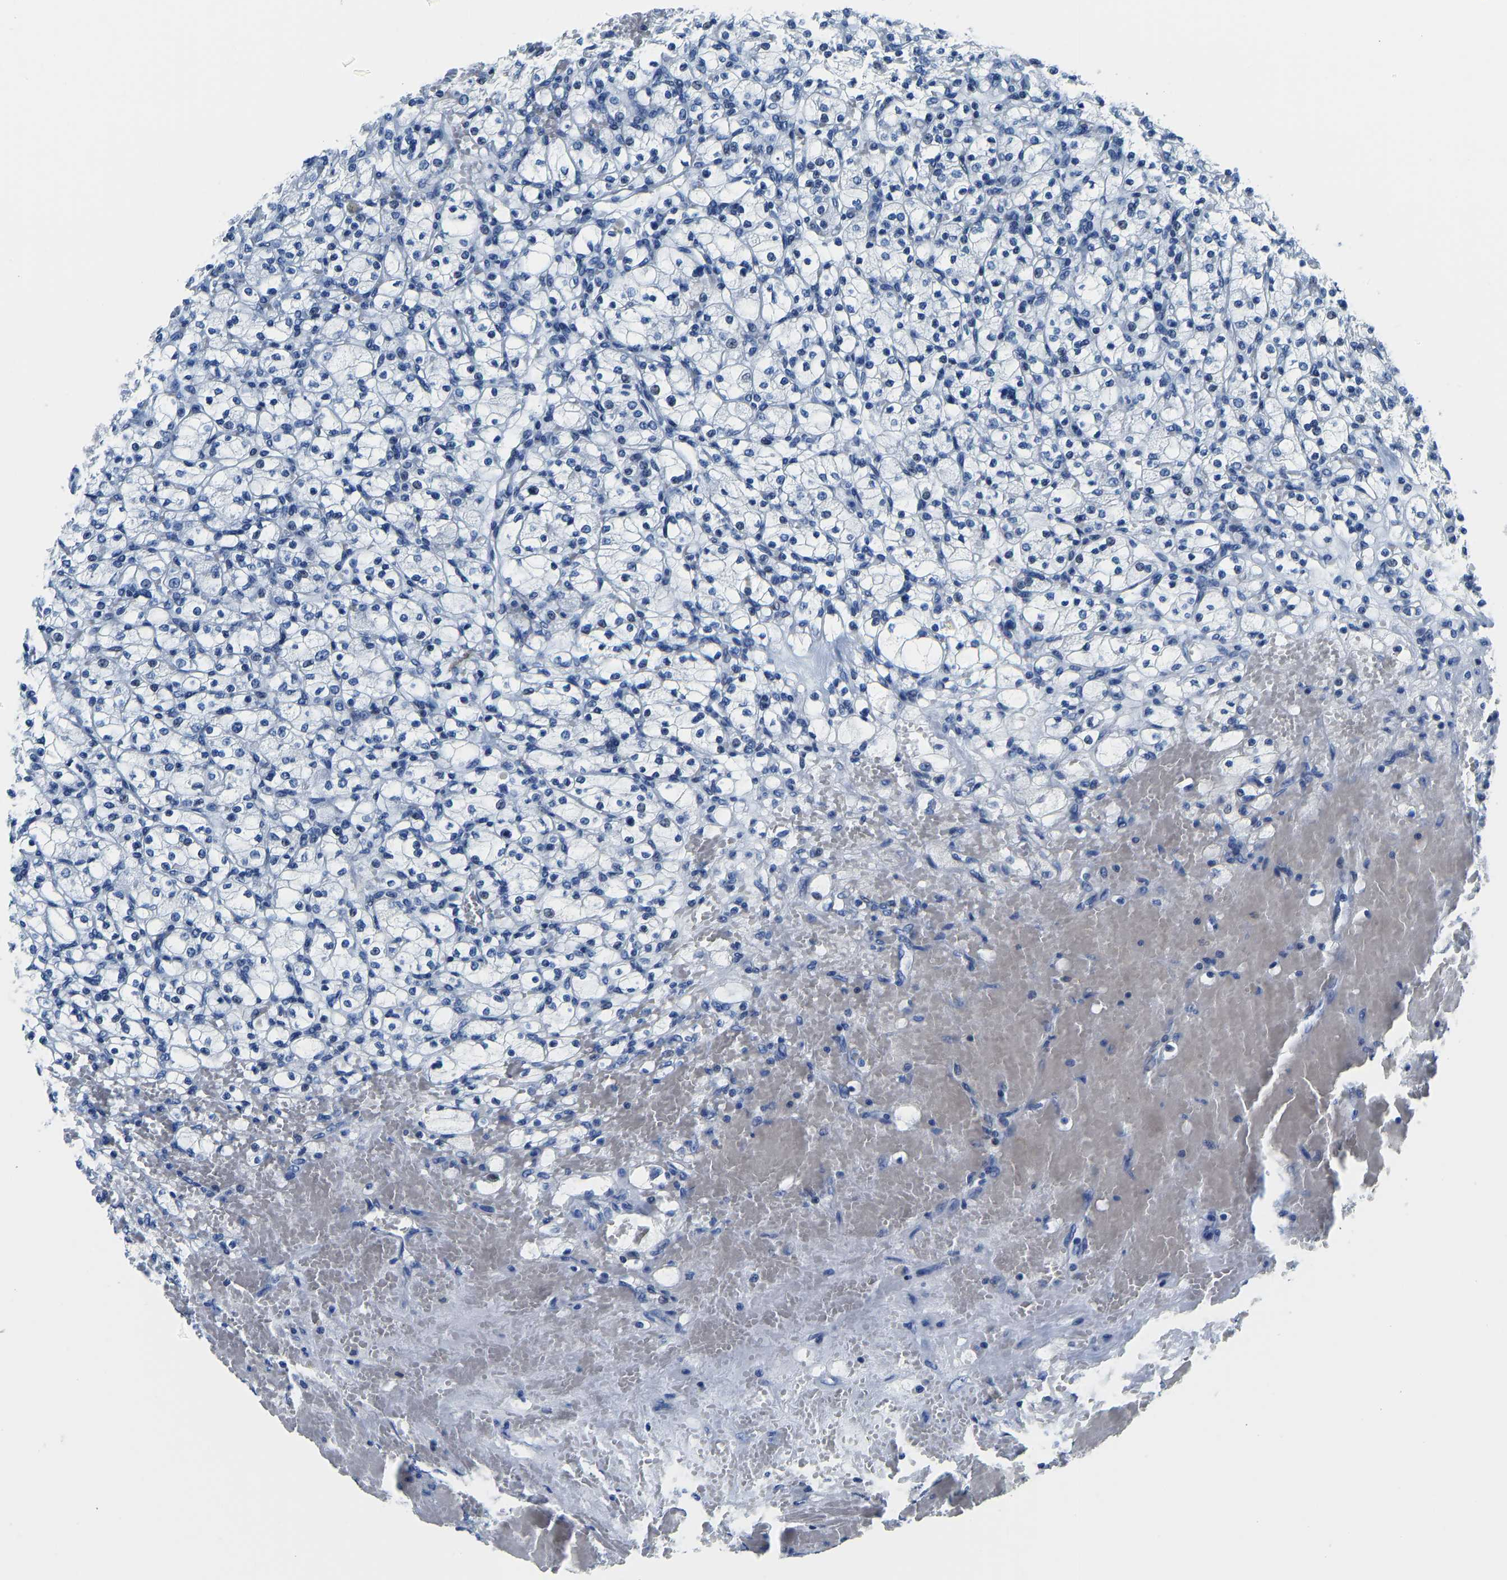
{"staining": {"intensity": "negative", "quantity": "none", "location": "none"}, "tissue": "renal cancer", "cell_type": "Tumor cells", "image_type": "cancer", "snomed": [{"axis": "morphology", "description": "Adenocarcinoma, NOS"}, {"axis": "topography", "description": "Kidney"}], "caption": "Tumor cells are negative for protein expression in human renal cancer. (Brightfield microscopy of DAB (3,3'-diaminobenzidine) immunohistochemistry (IHC) at high magnification).", "gene": "SERPINB3", "patient": {"sex": "female", "age": 83}}